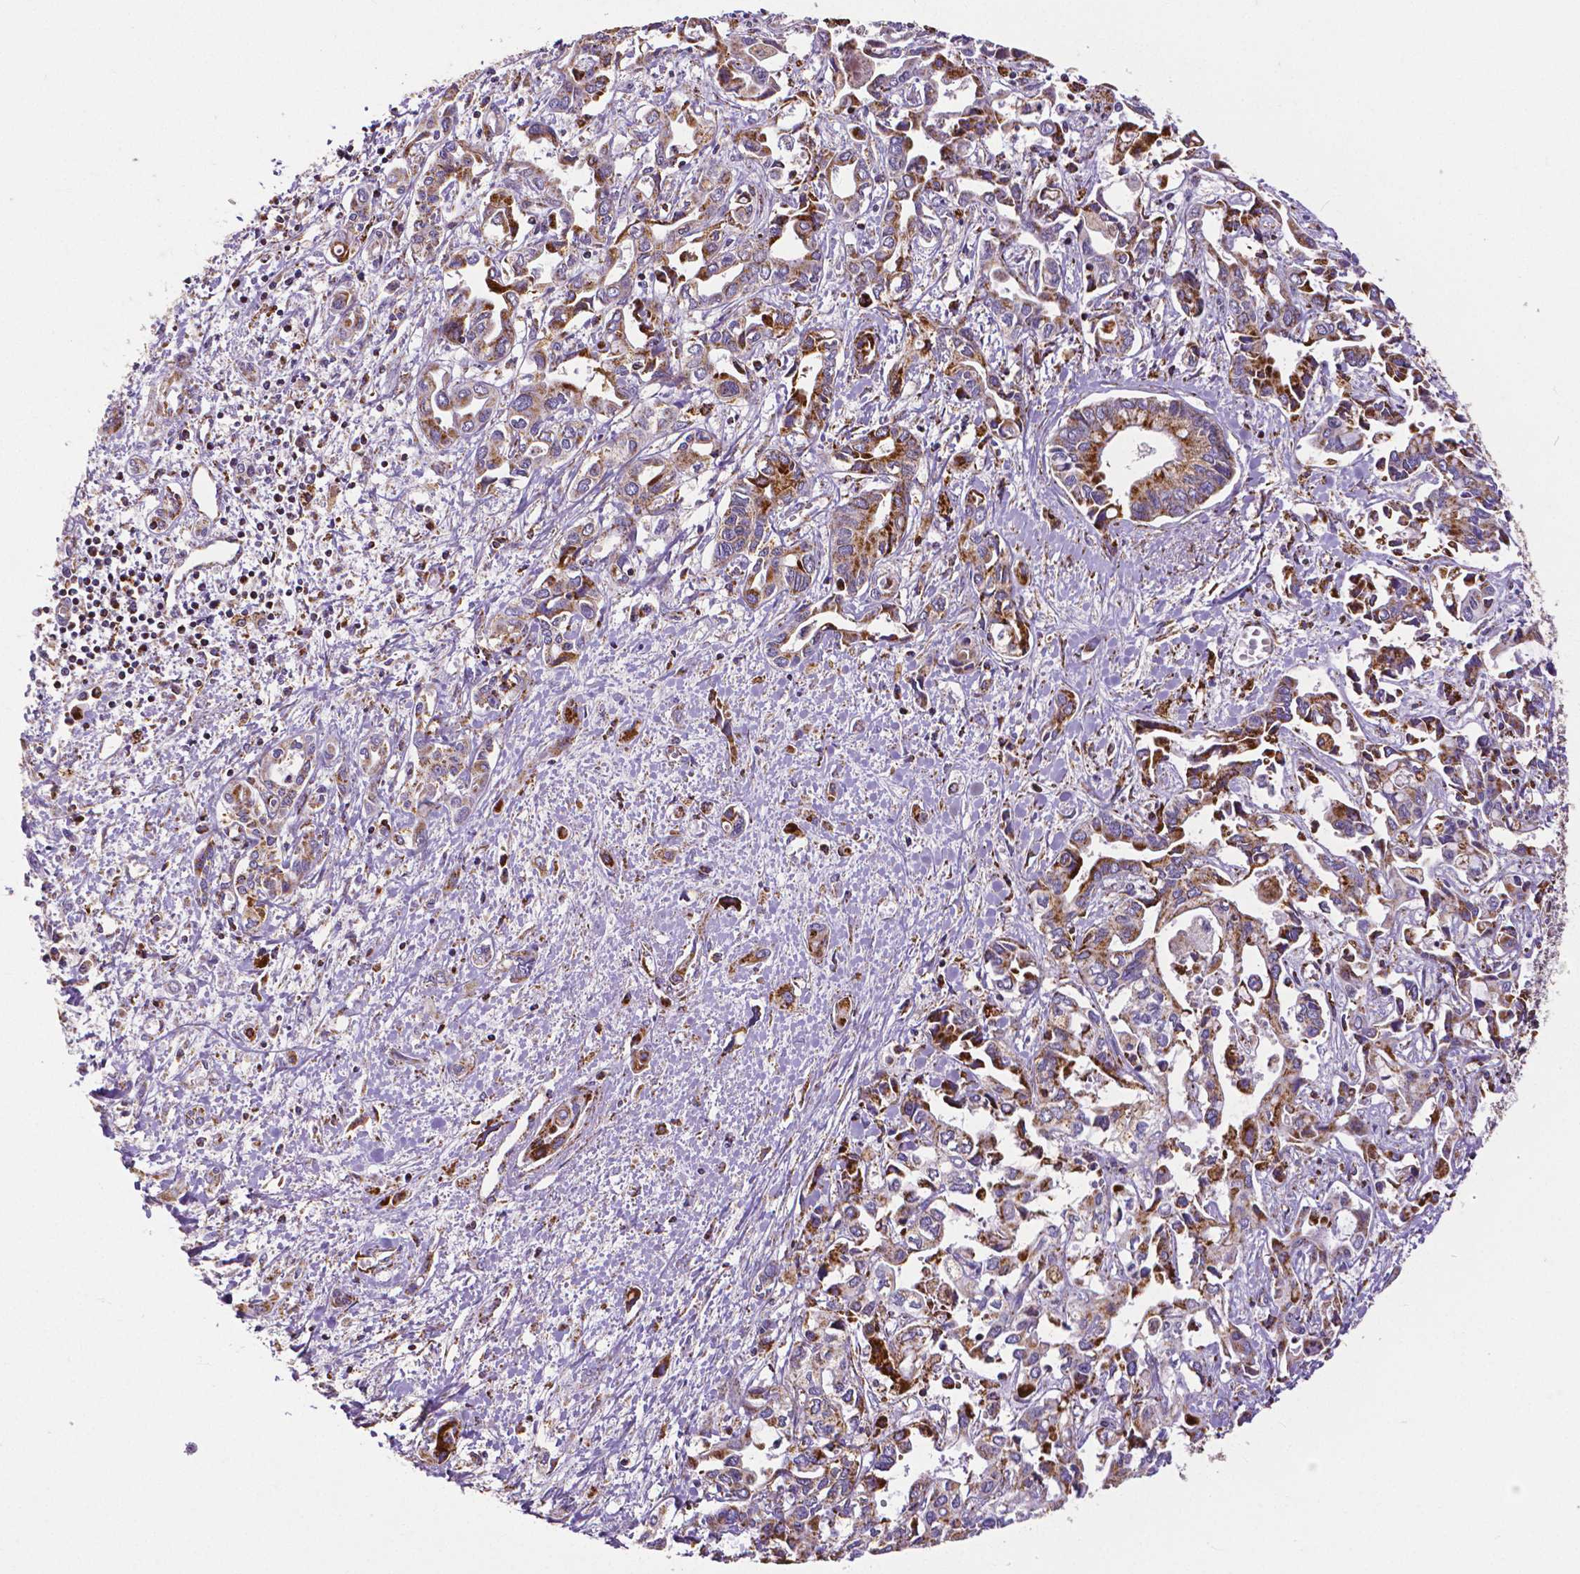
{"staining": {"intensity": "moderate", "quantity": ">75%", "location": "cytoplasmic/membranous"}, "tissue": "liver cancer", "cell_type": "Tumor cells", "image_type": "cancer", "snomed": [{"axis": "morphology", "description": "Cholangiocarcinoma"}, {"axis": "topography", "description": "Liver"}], "caption": "Immunohistochemistry staining of liver cancer, which exhibits medium levels of moderate cytoplasmic/membranous positivity in about >75% of tumor cells indicating moderate cytoplasmic/membranous protein expression. The staining was performed using DAB (brown) for protein detection and nuclei were counterstained in hematoxylin (blue).", "gene": "MACC1", "patient": {"sex": "female", "age": 64}}